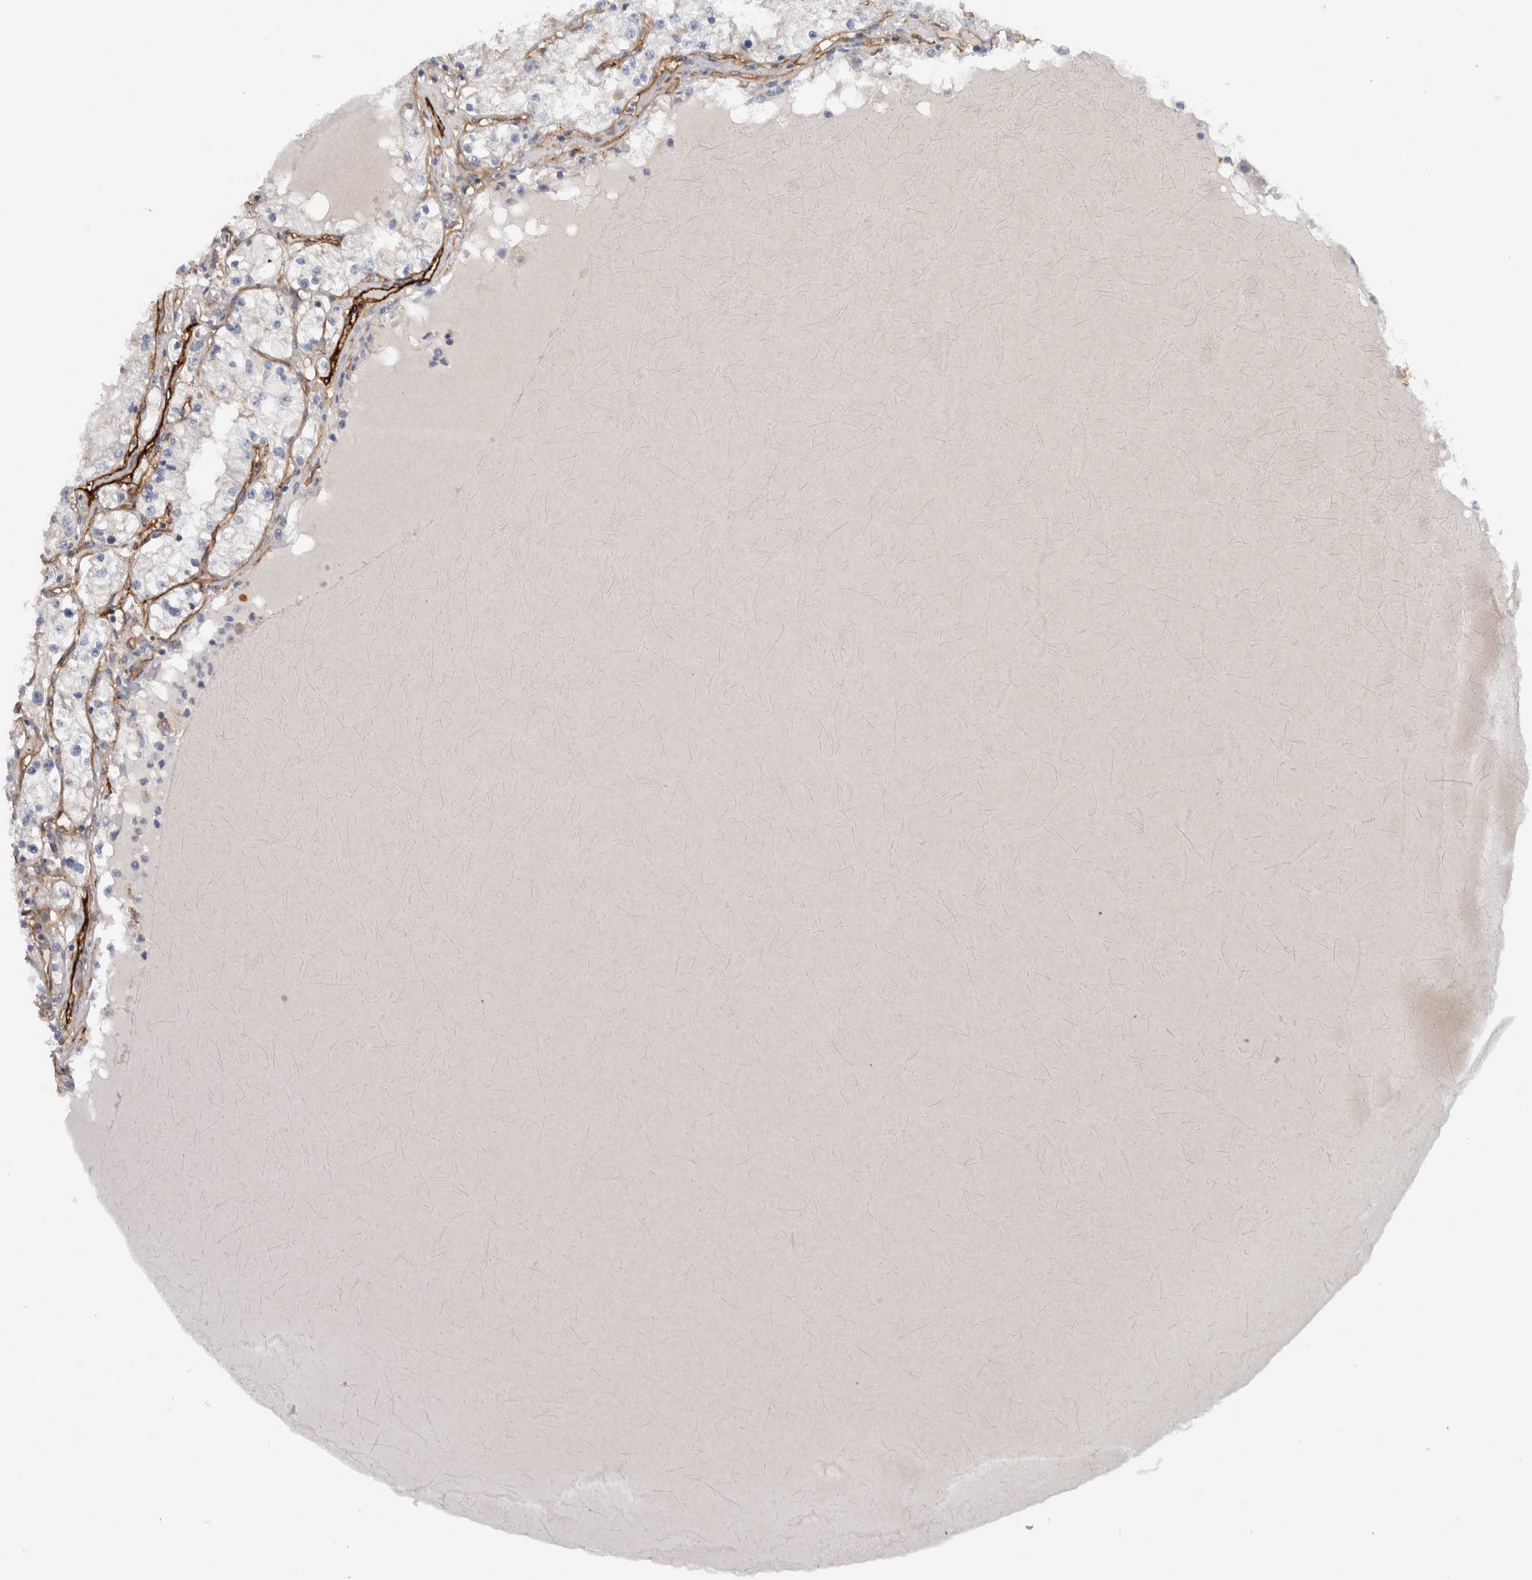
{"staining": {"intensity": "negative", "quantity": "none", "location": "none"}, "tissue": "renal cancer", "cell_type": "Tumor cells", "image_type": "cancer", "snomed": [{"axis": "morphology", "description": "Adenocarcinoma, NOS"}, {"axis": "topography", "description": "Kidney"}], "caption": "IHC of renal cancer exhibits no expression in tumor cells. Nuclei are stained in blue.", "gene": "CD59", "patient": {"sex": "male", "age": 68}}